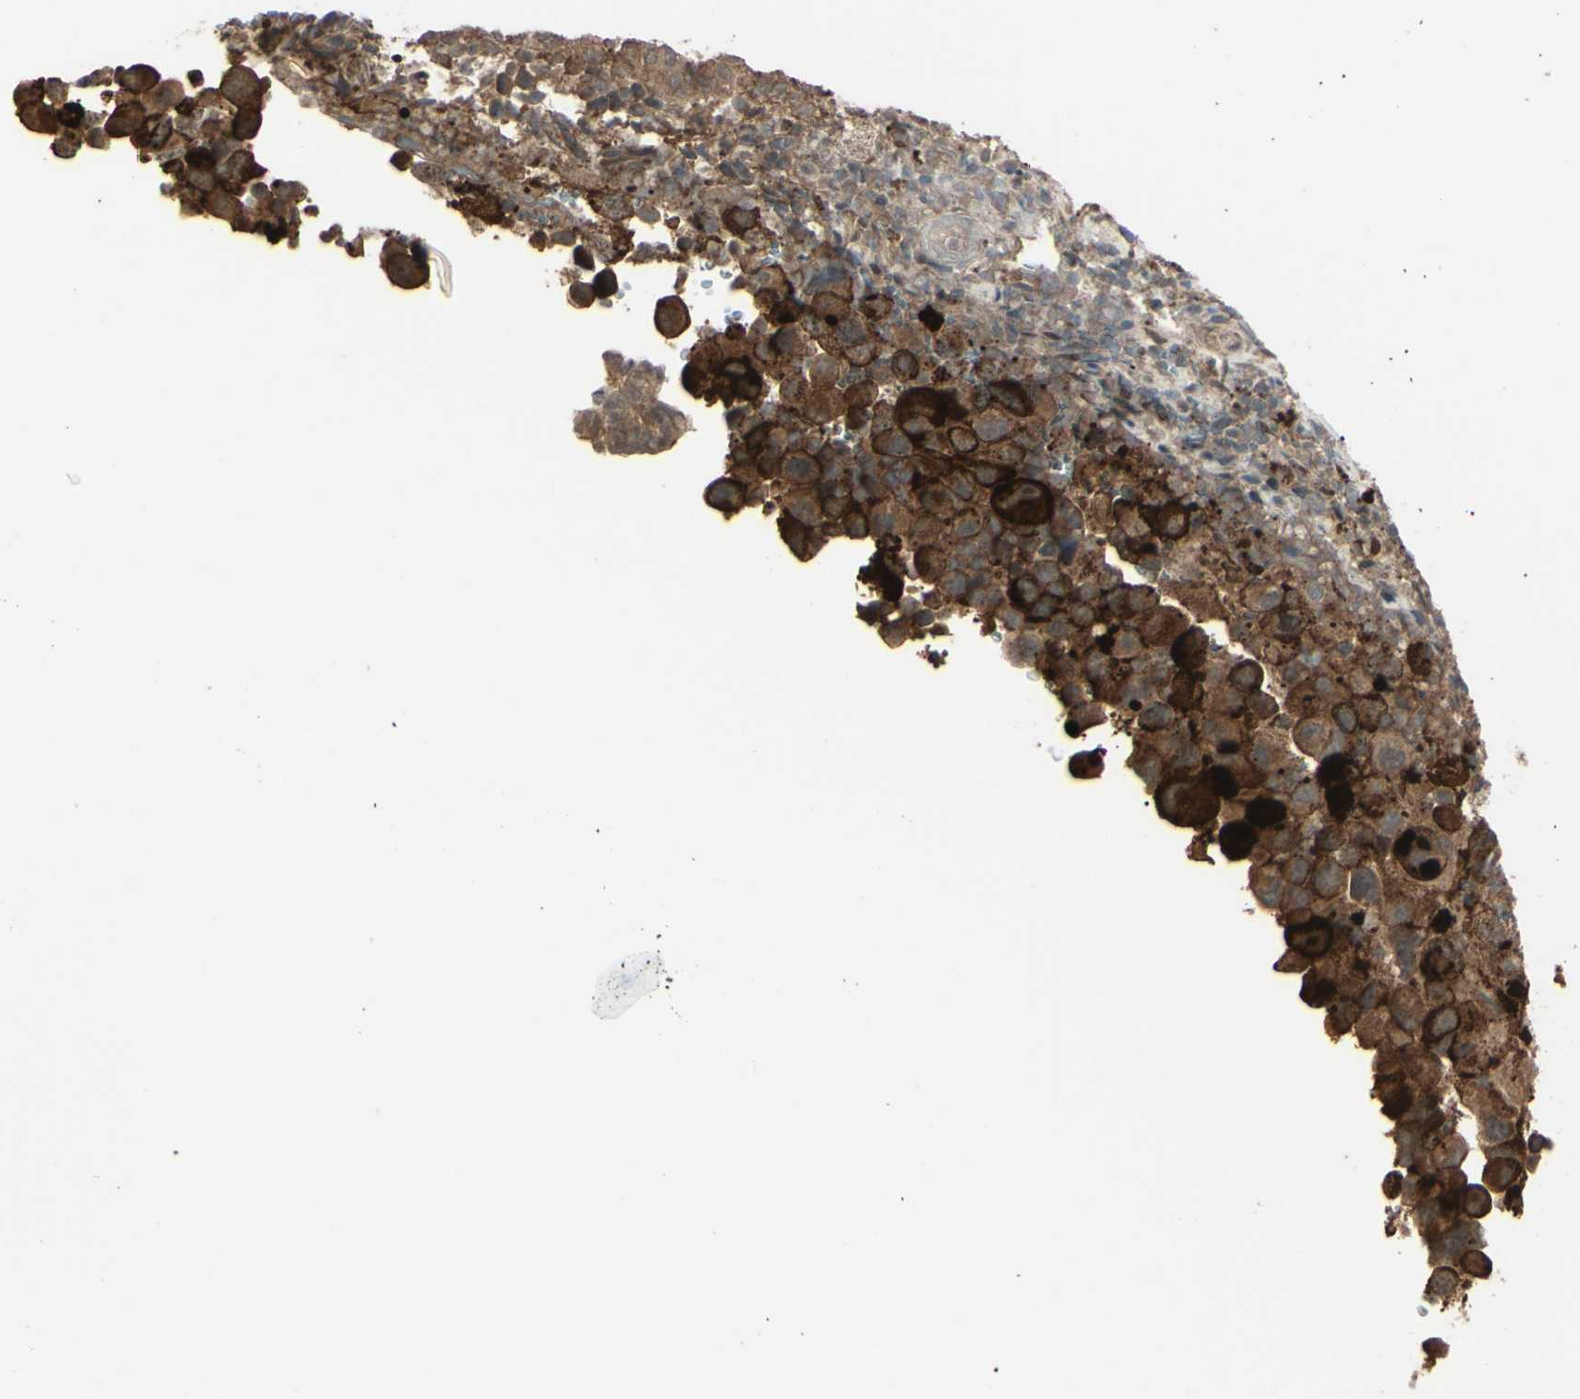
{"staining": {"intensity": "moderate", "quantity": ">75%", "location": "cytoplasmic/membranous"}, "tissue": "melanoma", "cell_type": "Tumor cells", "image_type": "cancer", "snomed": [{"axis": "morphology", "description": "Malignant melanoma, NOS"}, {"axis": "topography", "description": "Skin"}], "caption": "The photomicrograph shows a brown stain indicating the presence of a protein in the cytoplasmic/membranous of tumor cells in malignant melanoma.", "gene": "GNAS", "patient": {"sex": "female", "age": 73}}